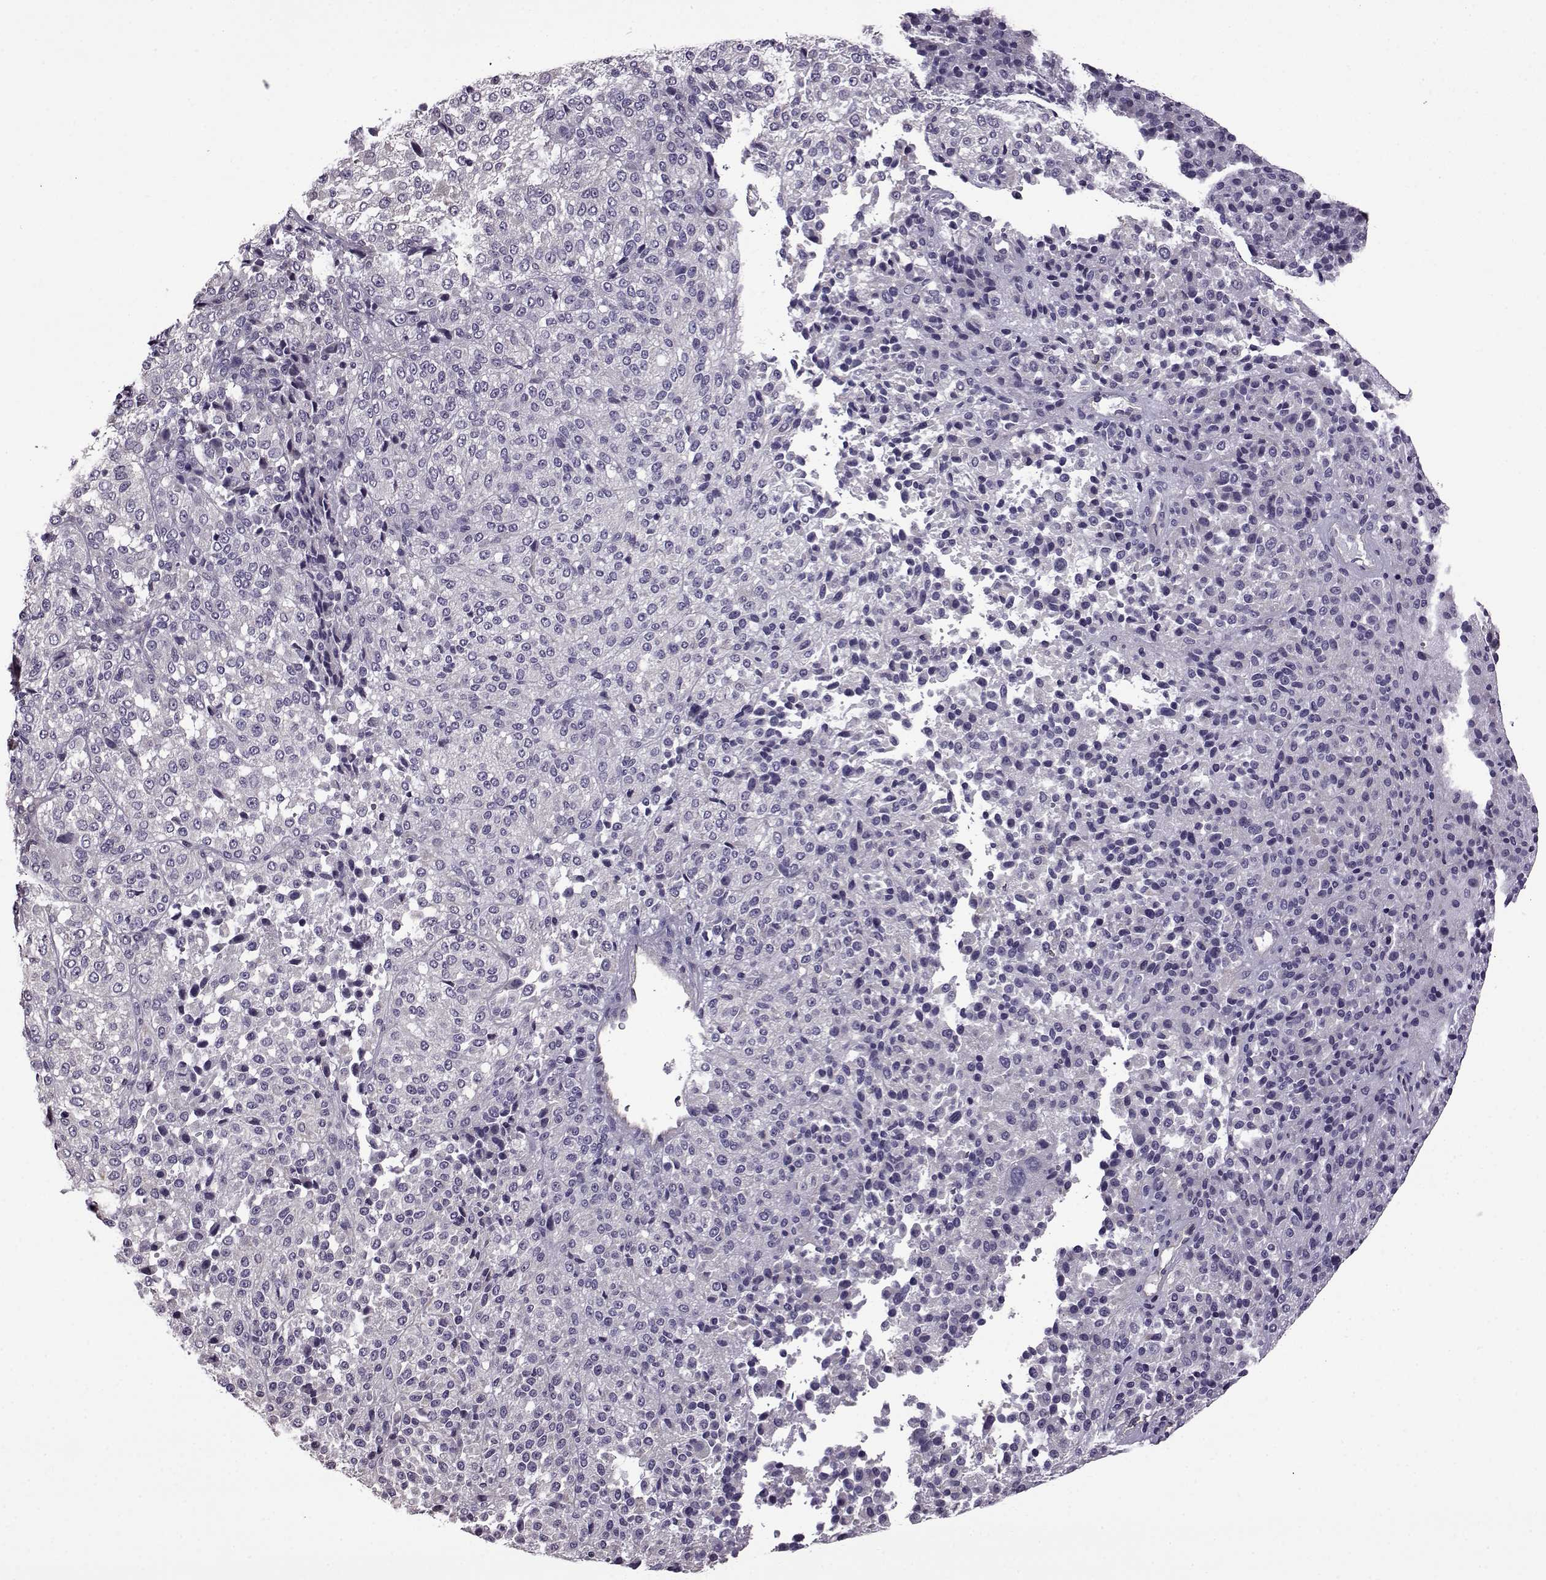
{"staining": {"intensity": "negative", "quantity": "none", "location": "none"}, "tissue": "melanoma", "cell_type": "Tumor cells", "image_type": "cancer", "snomed": [{"axis": "morphology", "description": "Malignant melanoma, Metastatic site"}, {"axis": "topography", "description": "Brain"}], "caption": "A micrograph of human melanoma is negative for staining in tumor cells.", "gene": "EDDM3B", "patient": {"sex": "female", "age": 56}}